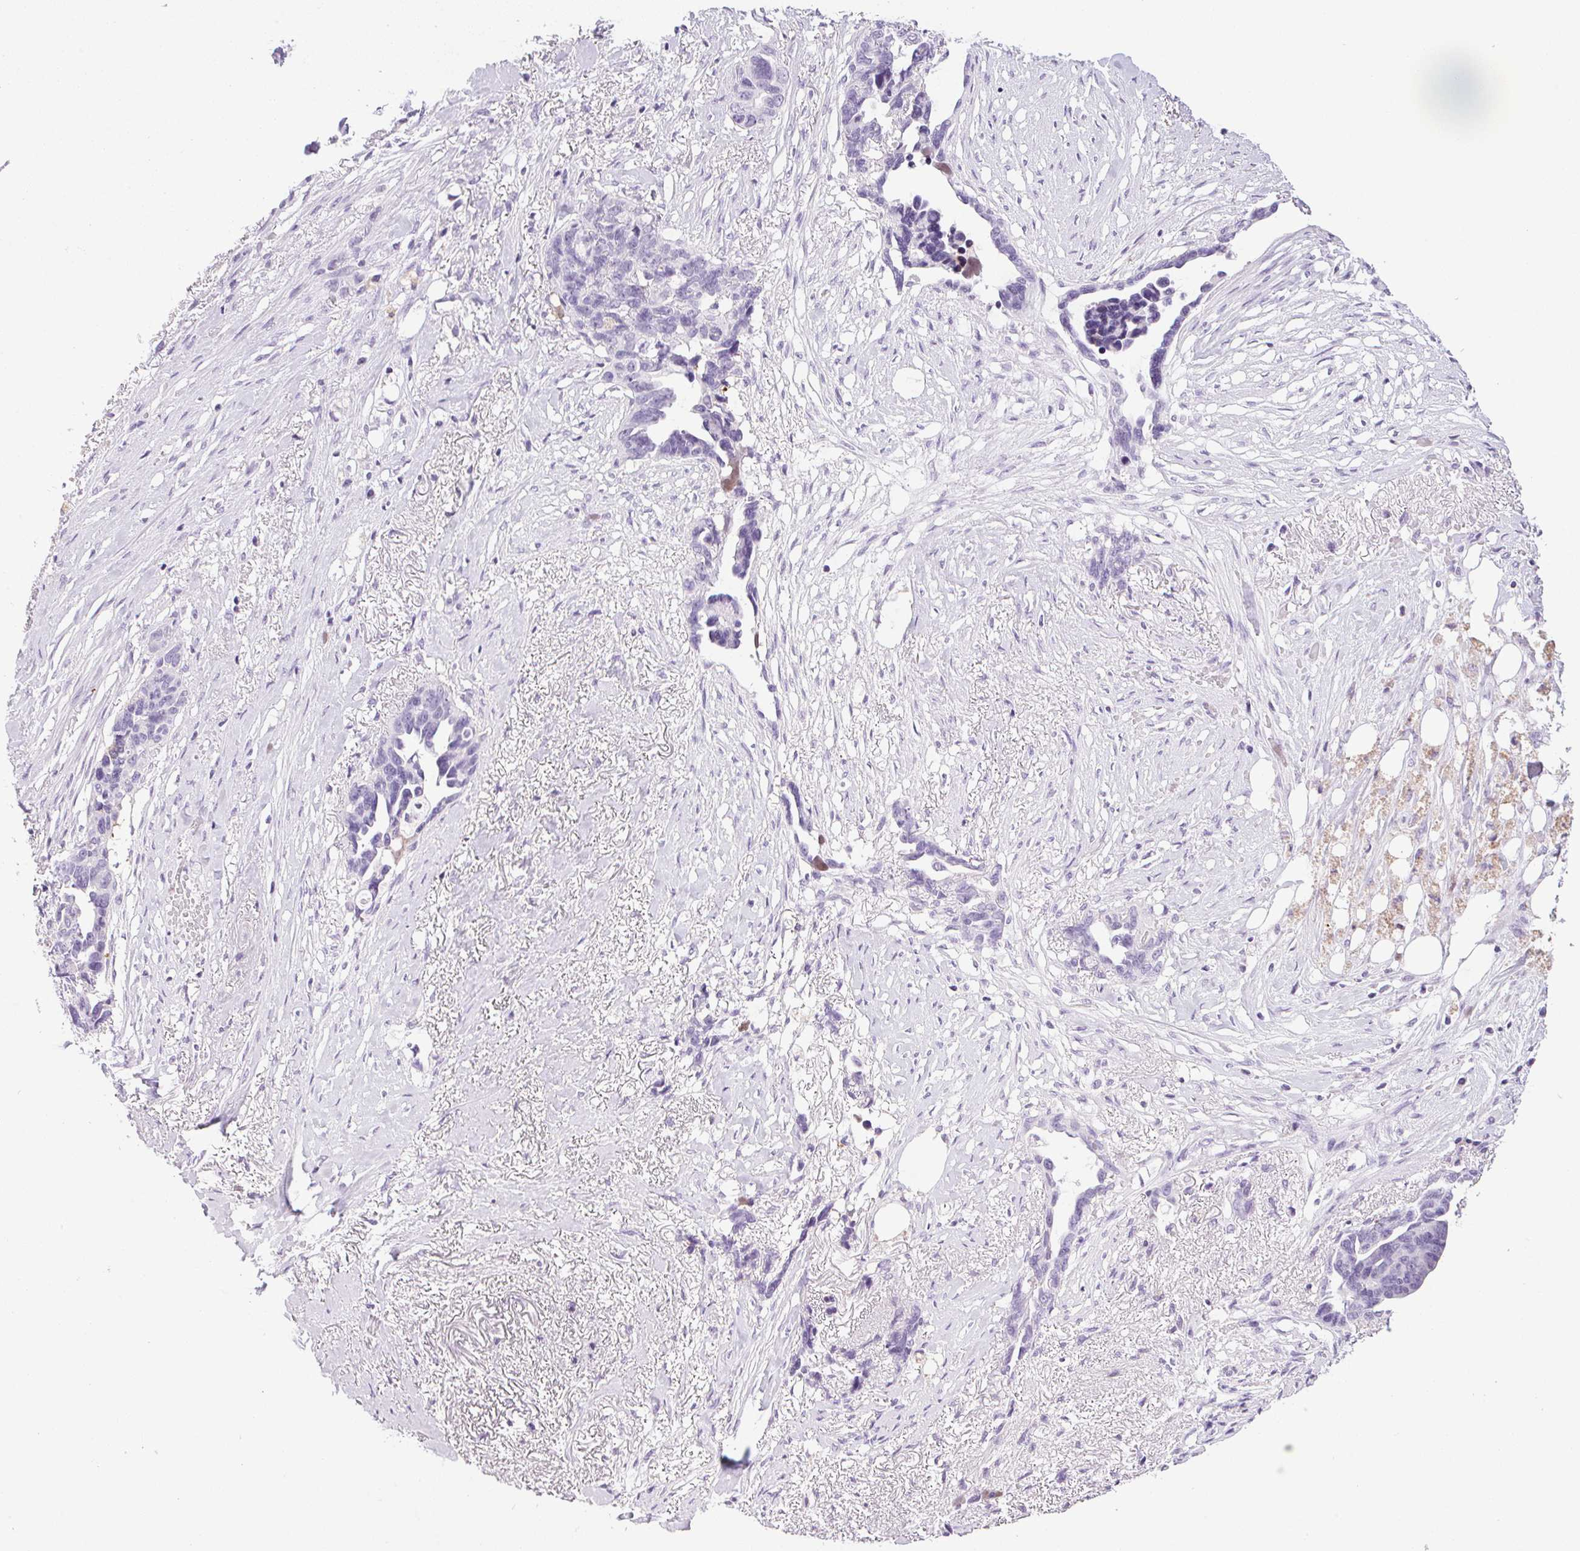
{"staining": {"intensity": "negative", "quantity": "none", "location": "none"}, "tissue": "ovarian cancer", "cell_type": "Tumor cells", "image_type": "cancer", "snomed": [{"axis": "morphology", "description": "Cystadenocarcinoma, serous, NOS"}, {"axis": "topography", "description": "Ovary"}], "caption": "Tumor cells are negative for protein expression in human ovarian serous cystadenocarcinoma. The staining is performed using DAB (3,3'-diaminobenzidine) brown chromogen with nuclei counter-stained in using hematoxylin.", "gene": "TMEM88B", "patient": {"sex": "female", "age": 69}}